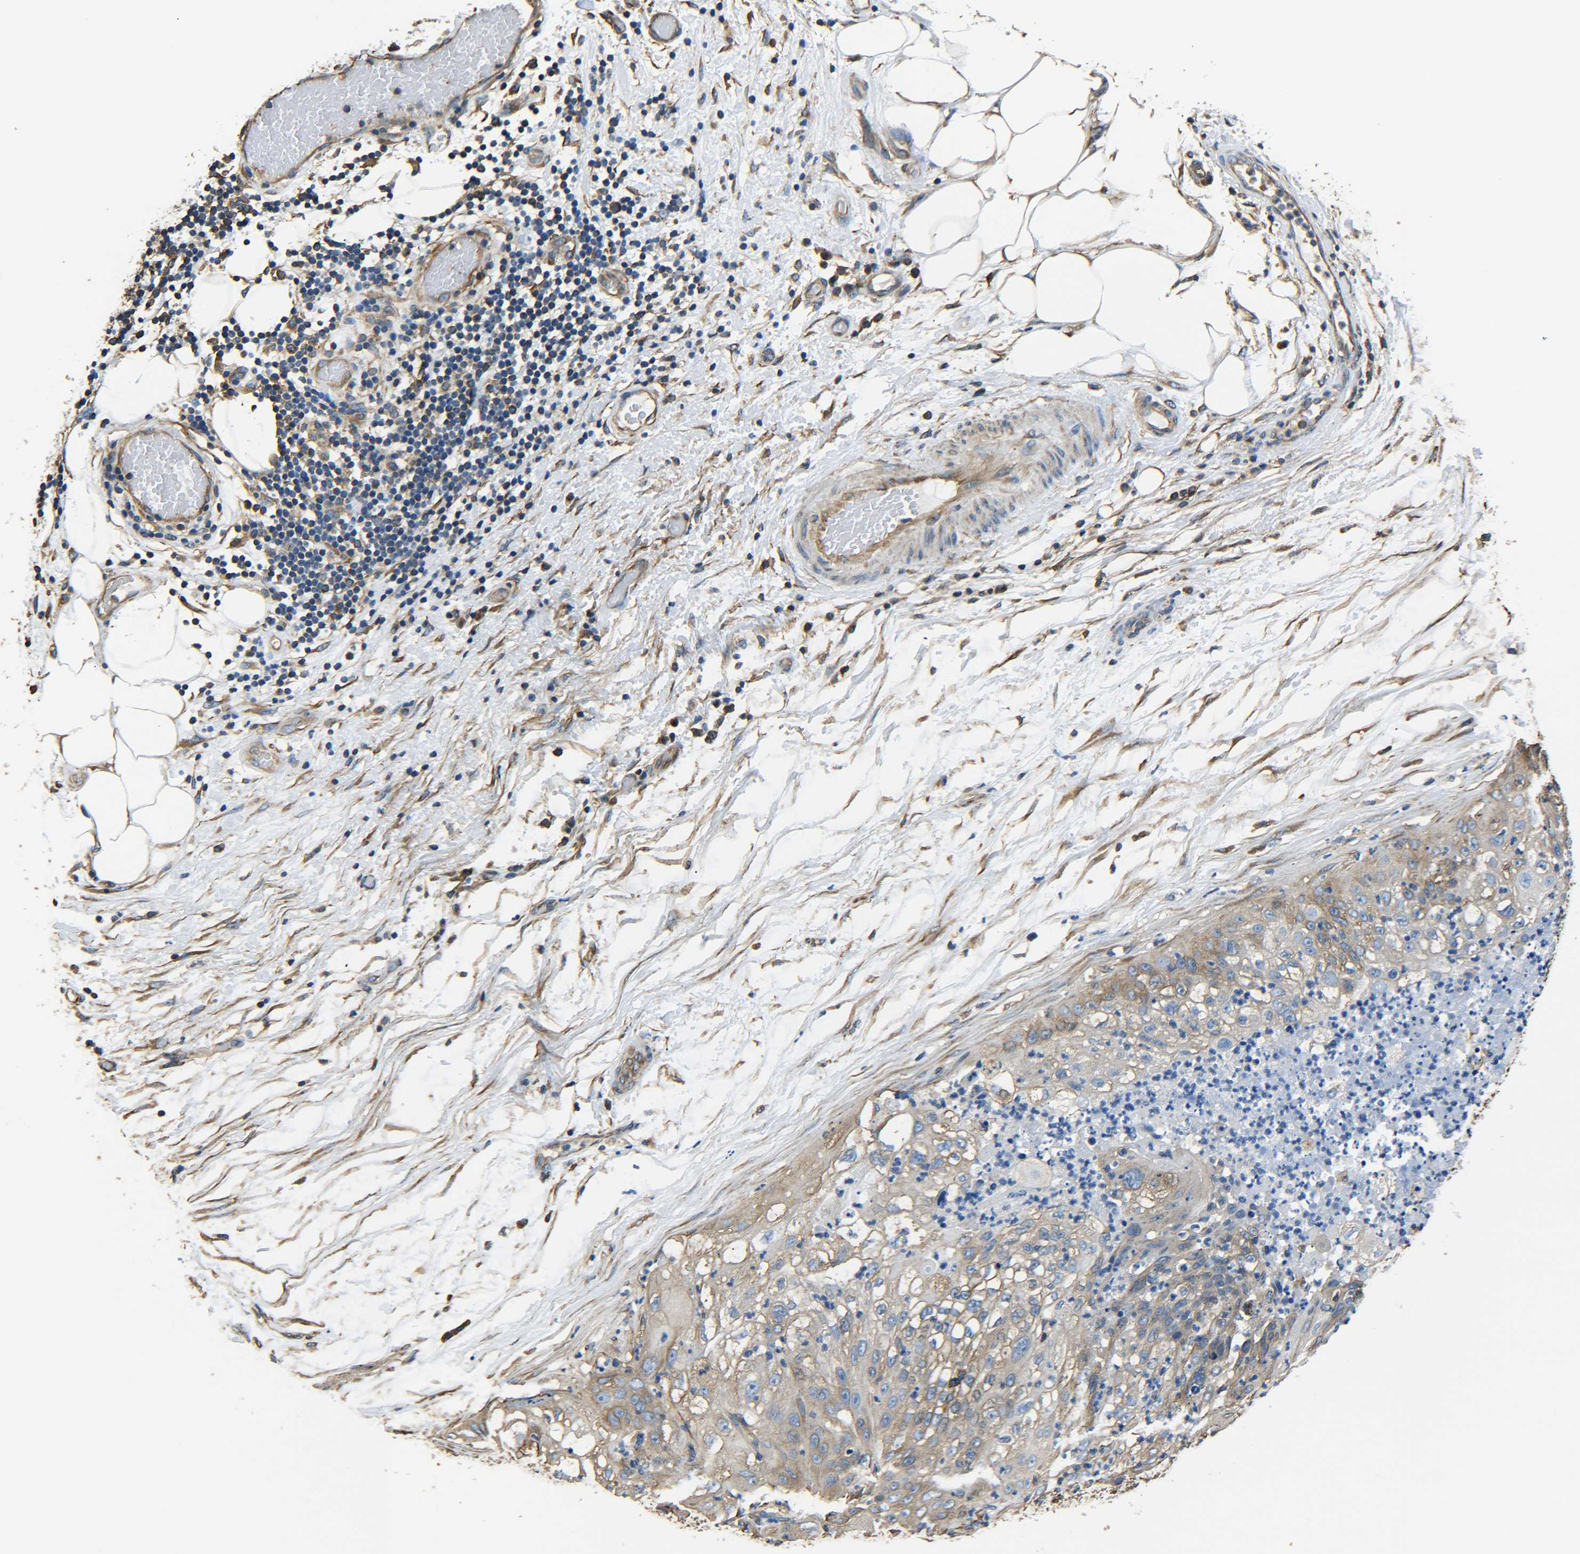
{"staining": {"intensity": "moderate", "quantity": ">75%", "location": "cytoplasmic/membranous"}, "tissue": "lung cancer", "cell_type": "Tumor cells", "image_type": "cancer", "snomed": [{"axis": "morphology", "description": "Inflammation, NOS"}, {"axis": "morphology", "description": "Squamous cell carcinoma, NOS"}, {"axis": "topography", "description": "Lymph node"}, {"axis": "topography", "description": "Soft tissue"}, {"axis": "topography", "description": "Lung"}], "caption": "Tumor cells exhibit medium levels of moderate cytoplasmic/membranous expression in approximately >75% of cells in lung cancer. The protein is stained brown, and the nuclei are stained in blue (DAB IHC with brightfield microscopy, high magnification).", "gene": "TUBB", "patient": {"sex": "male", "age": 66}}